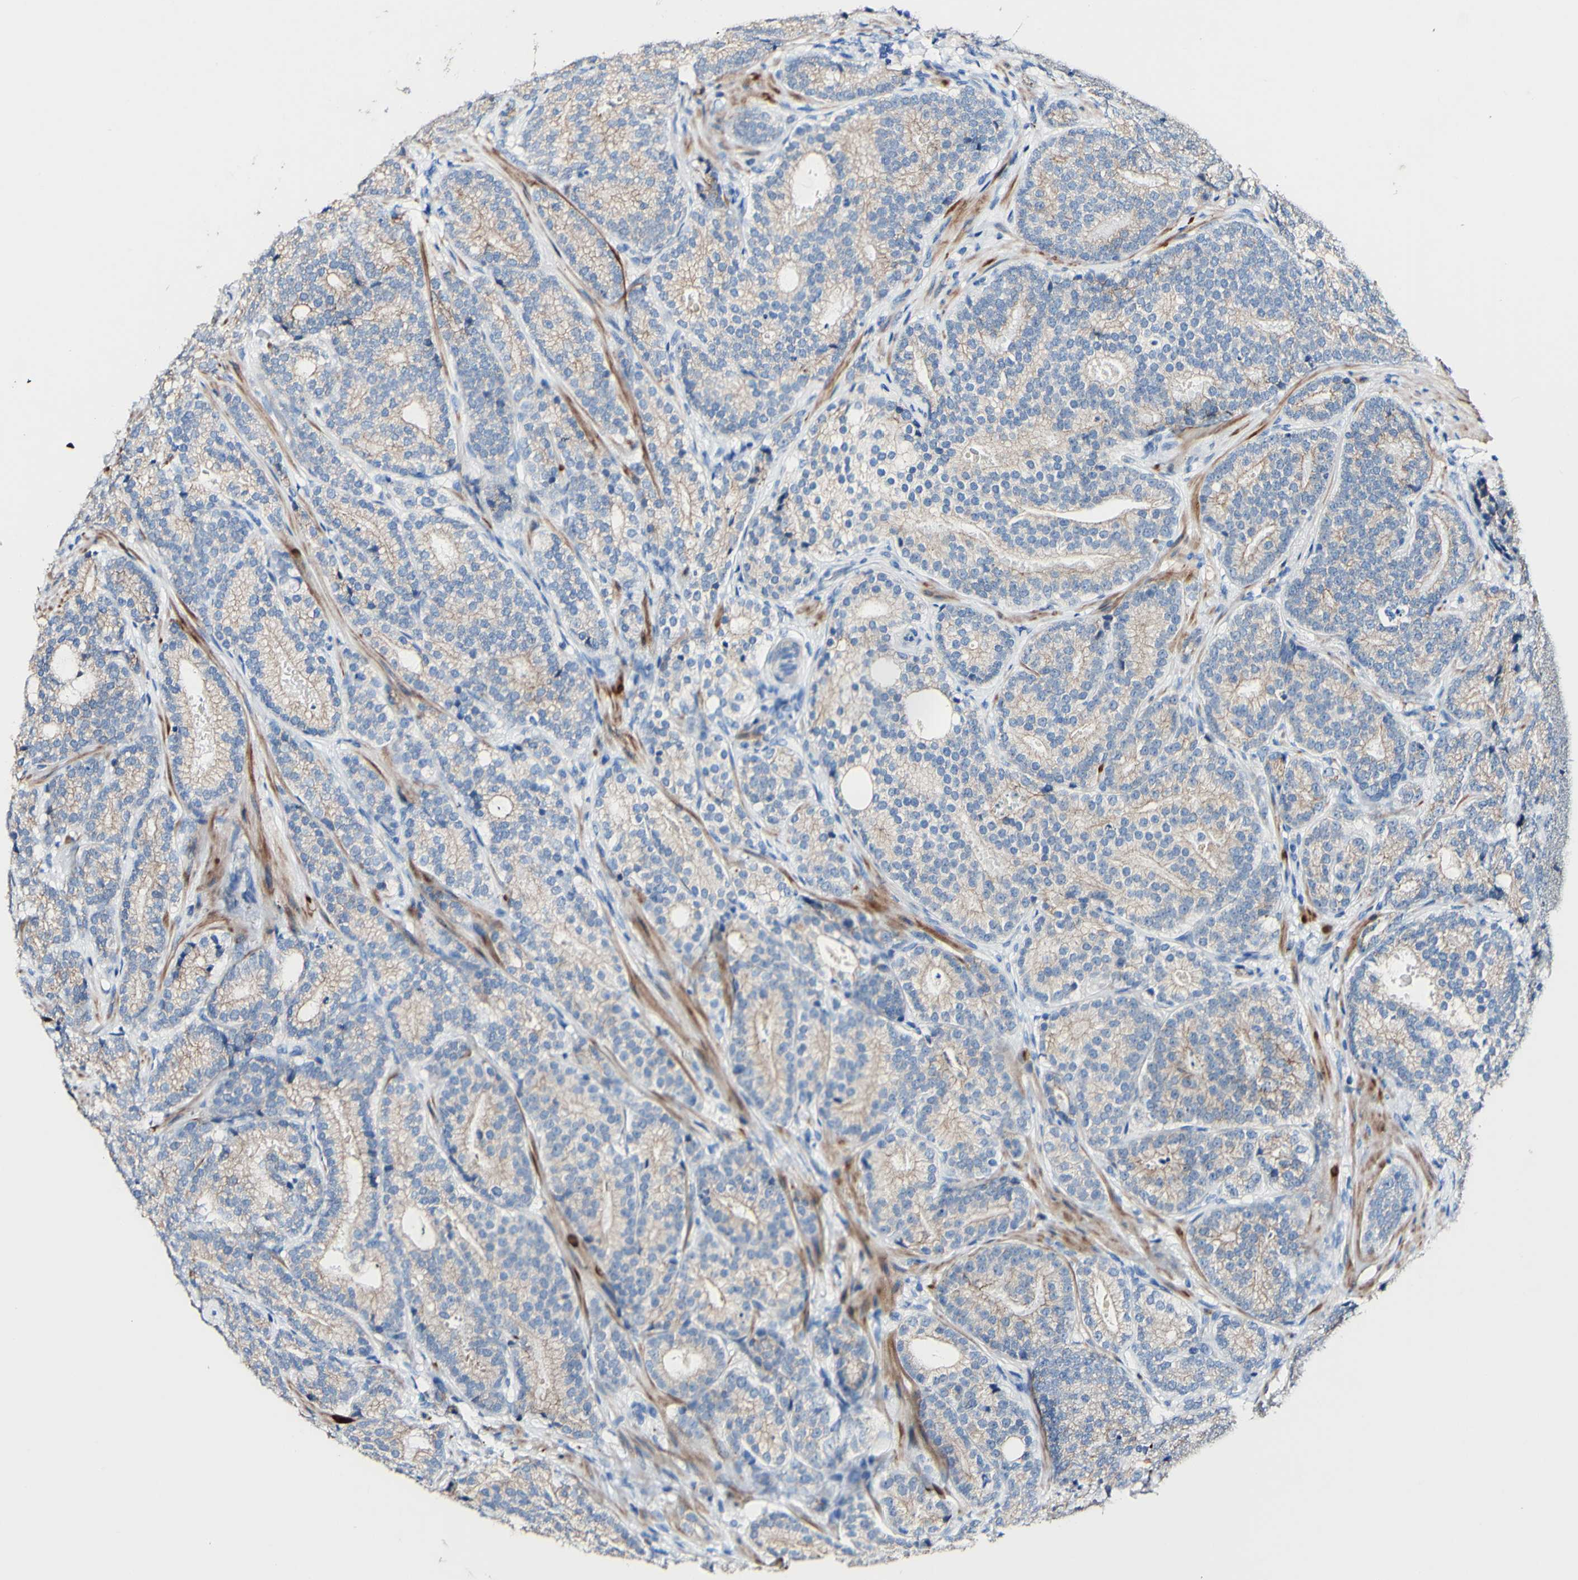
{"staining": {"intensity": "moderate", "quantity": "<25%", "location": "cytoplasmic/membranous"}, "tissue": "prostate cancer", "cell_type": "Tumor cells", "image_type": "cancer", "snomed": [{"axis": "morphology", "description": "Adenocarcinoma, High grade"}, {"axis": "topography", "description": "Prostate"}], "caption": "Human prostate cancer stained with a brown dye displays moderate cytoplasmic/membranous positive staining in about <25% of tumor cells.", "gene": "DSC2", "patient": {"sex": "male", "age": 61}}